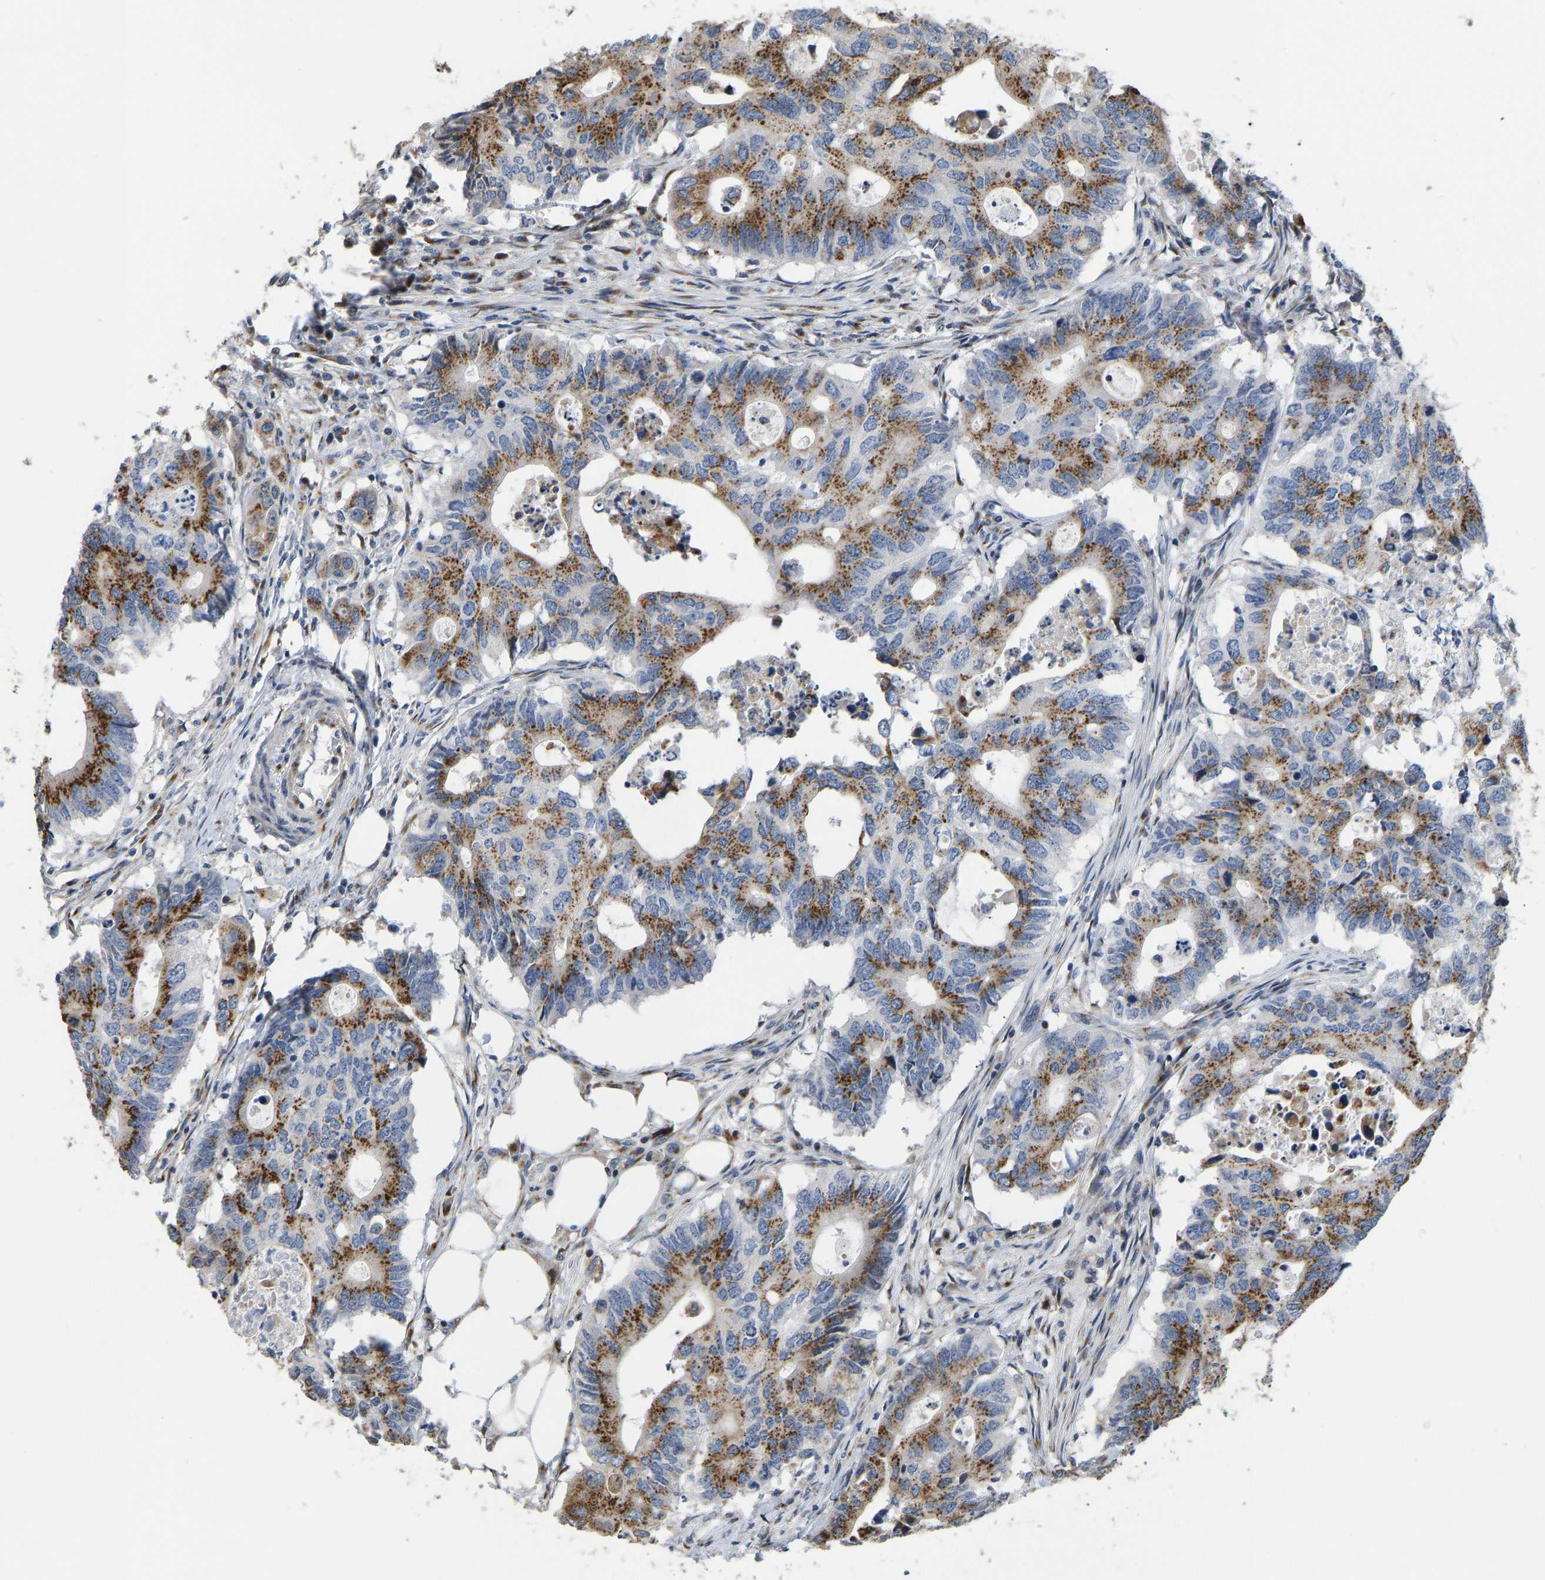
{"staining": {"intensity": "strong", "quantity": ">75%", "location": "cytoplasmic/membranous"}, "tissue": "colorectal cancer", "cell_type": "Tumor cells", "image_type": "cancer", "snomed": [{"axis": "morphology", "description": "Adenocarcinoma, NOS"}, {"axis": "topography", "description": "Colon"}], "caption": "Protein expression analysis of human colorectal cancer (adenocarcinoma) reveals strong cytoplasmic/membranous staining in approximately >75% of tumor cells.", "gene": "YIPF4", "patient": {"sex": "male", "age": 71}}